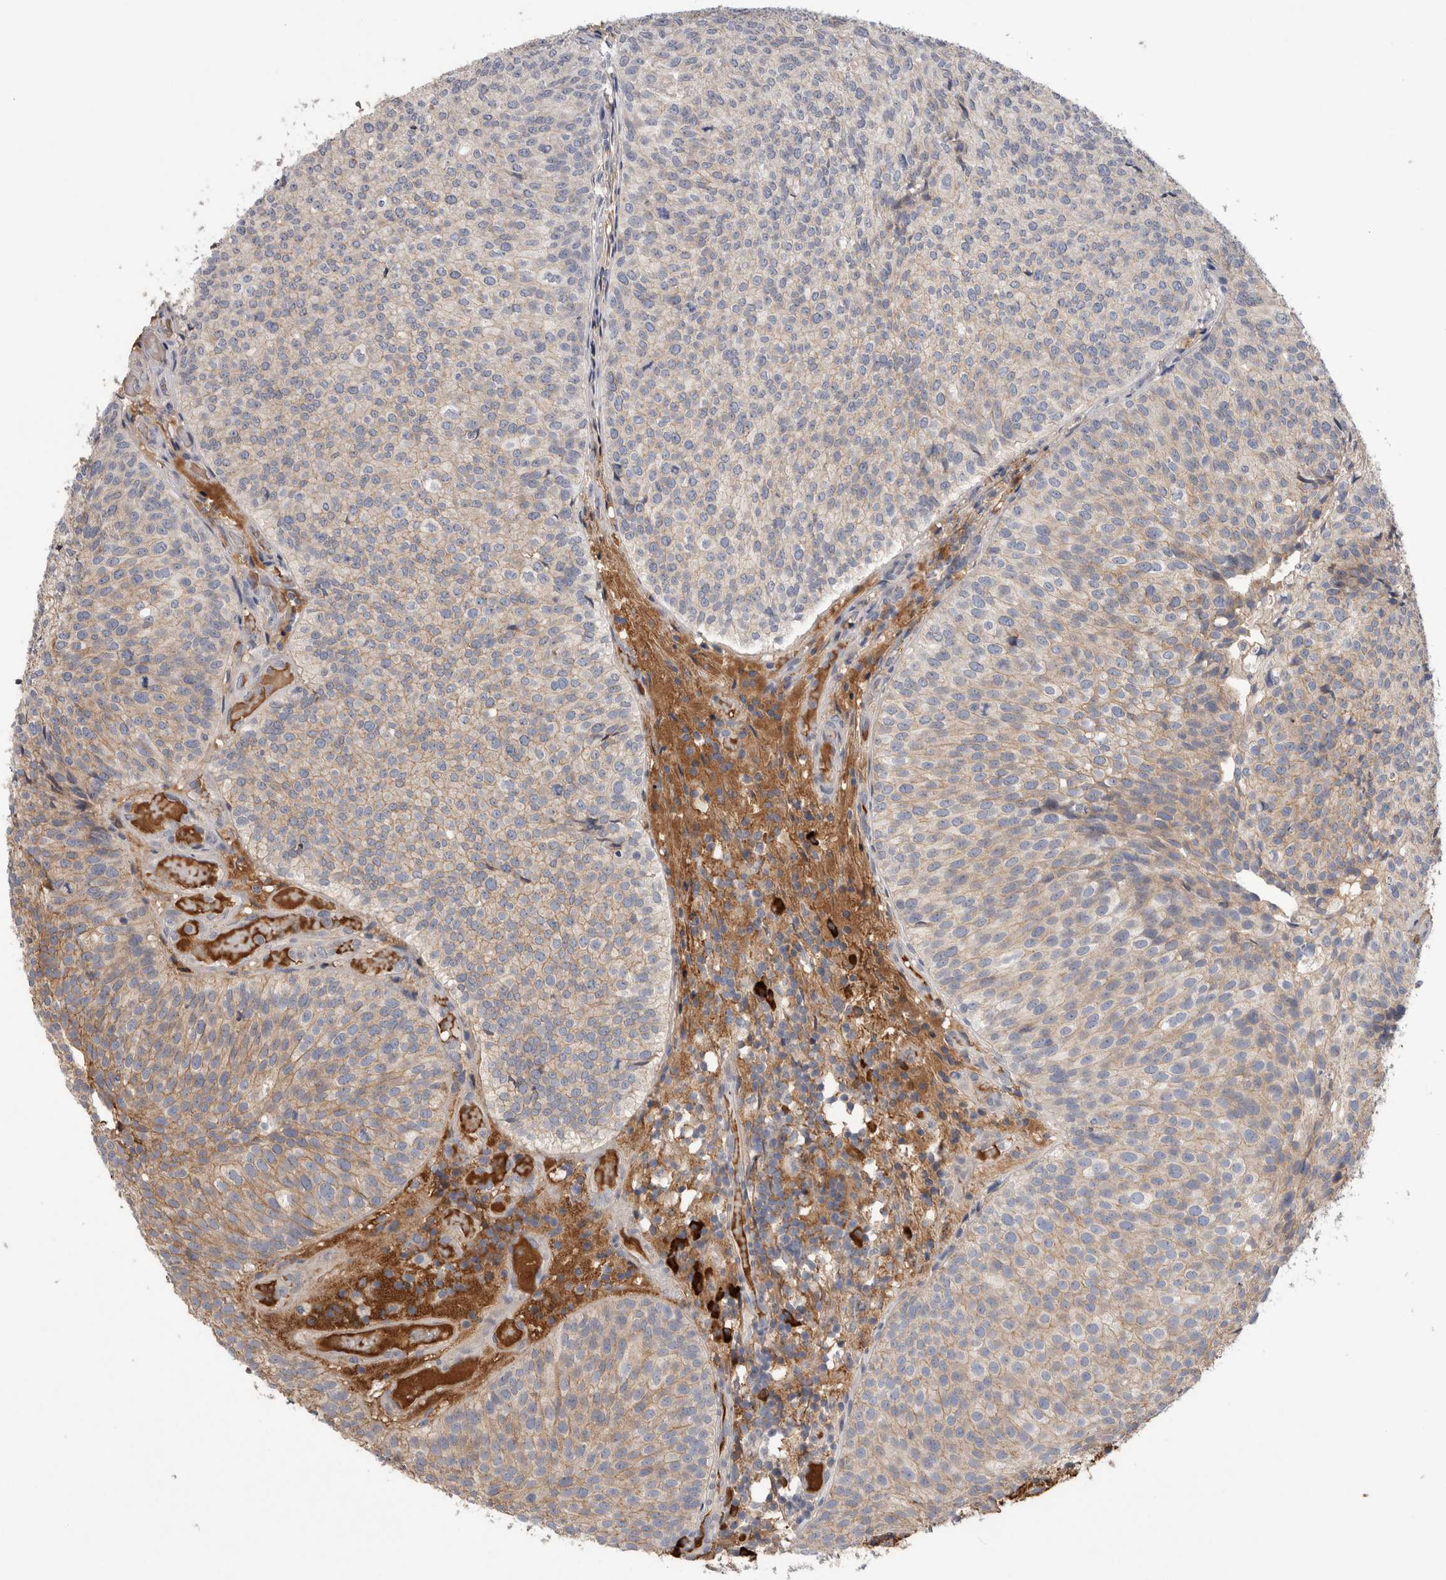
{"staining": {"intensity": "weak", "quantity": "25%-75%", "location": "cytoplasmic/membranous"}, "tissue": "urothelial cancer", "cell_type": "Tumor cells", "image_type": "cancer", "snomed": [{"axis": "morphology", "description": "Urothelial carcinoma, Low grade"}, {"axis": "topography", "description": "Urinary bladder"}], "caption": "A brown stain shows weak cytoplasmic/membranous positivity of a protein in human urothelial carcinoma (low-grade) tumor cells.", "gene": "PPP3CC", "patient": {"sex": "male", "age": 86}}